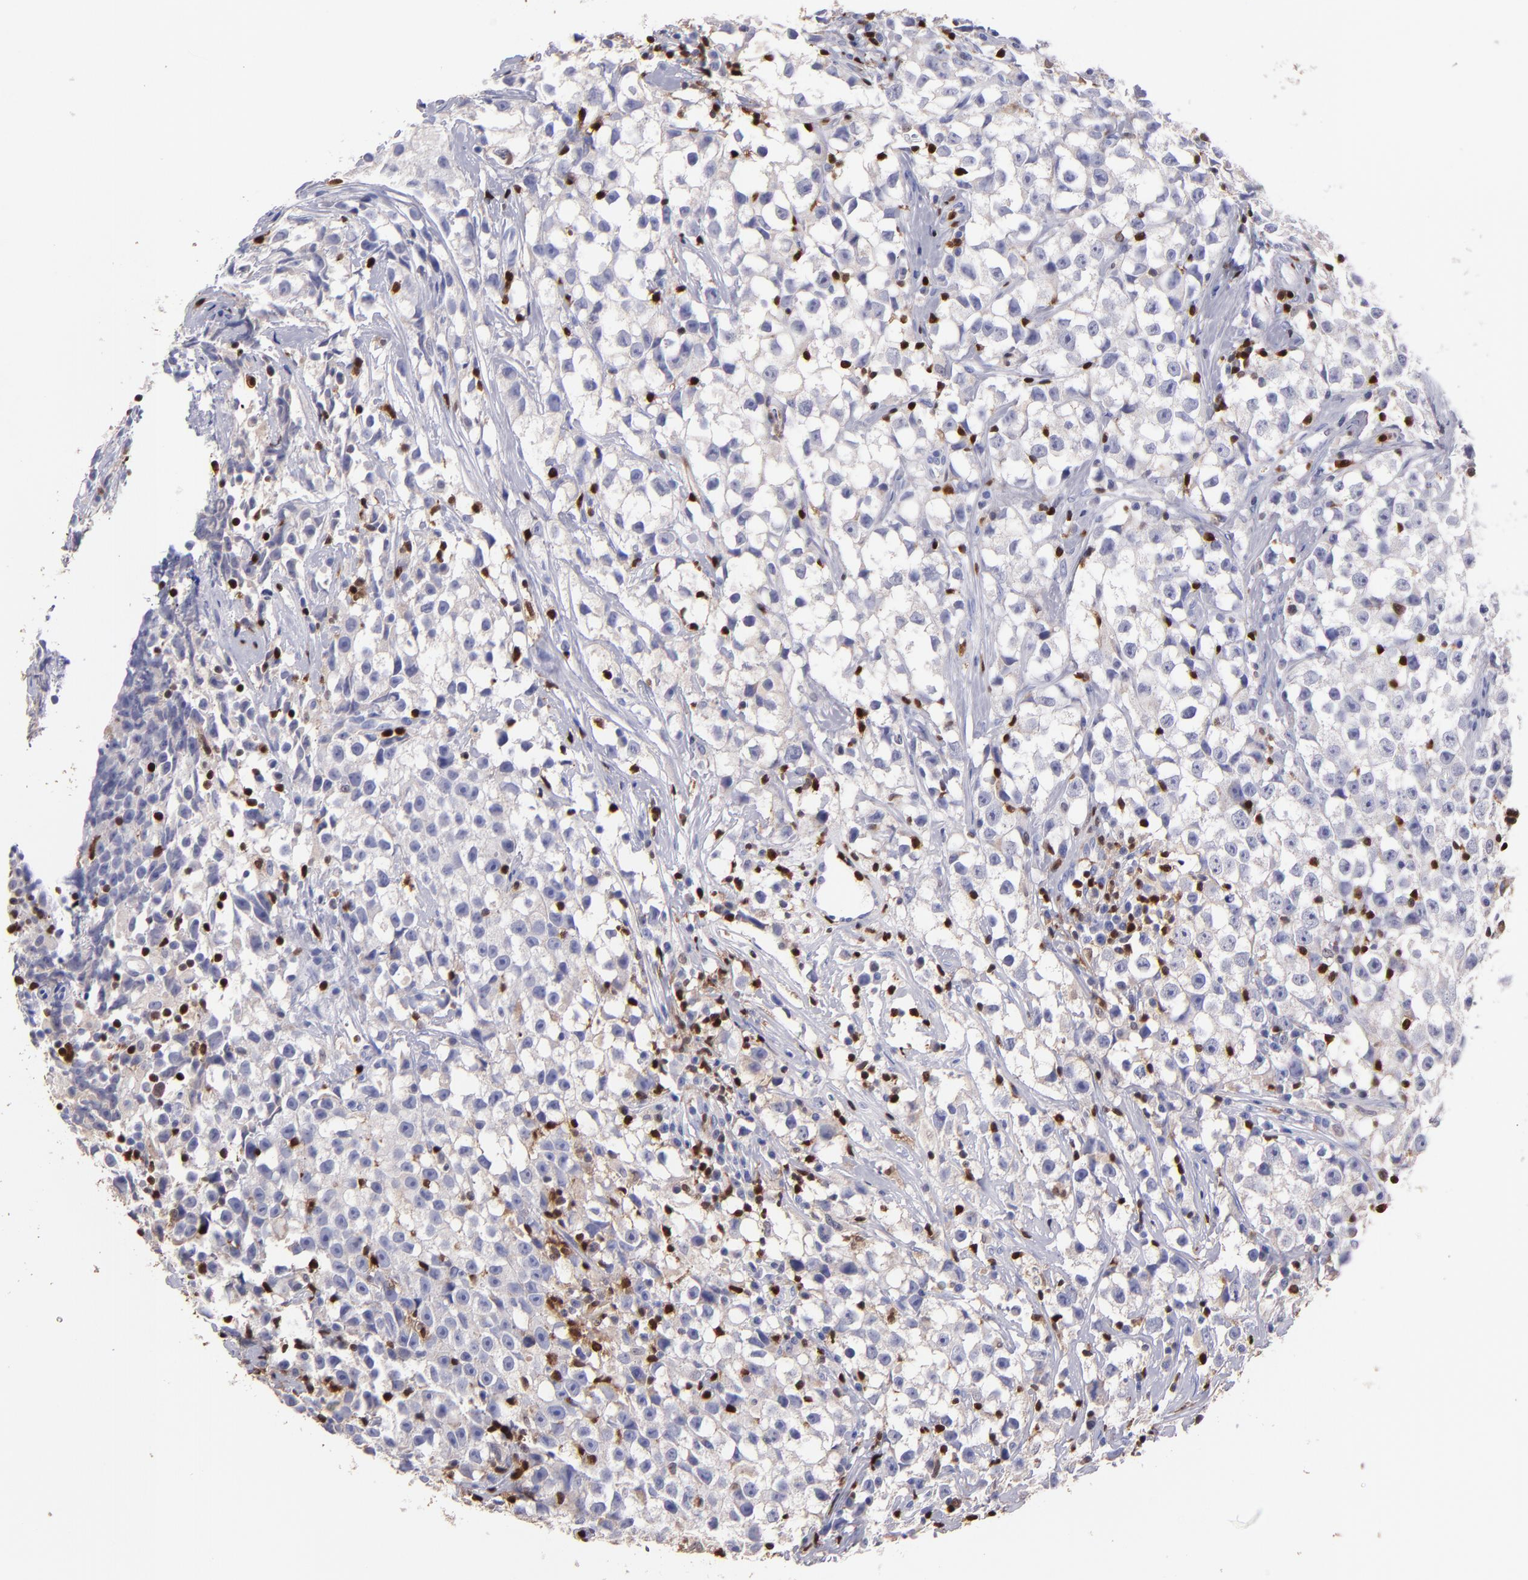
{"staining": {"intensity": "negative", "quantity": "none", "location": "none"}, "tissue": "testis cancer", "cell_type": "Tumor cells", "image_type": "cancer", "snomed": [{"axis": "morphology", "description": "Seminoma, NOS"}, {"axis": "topography", "description": "Testis"}], "caption": "The immunohistochemistry (IHC) photomicrograph has no significant positivity in tumor cells of testis cancer (seminoma) tissue.", "gene": "S100A4", "patient": {"sex": "male", "age": 35}}